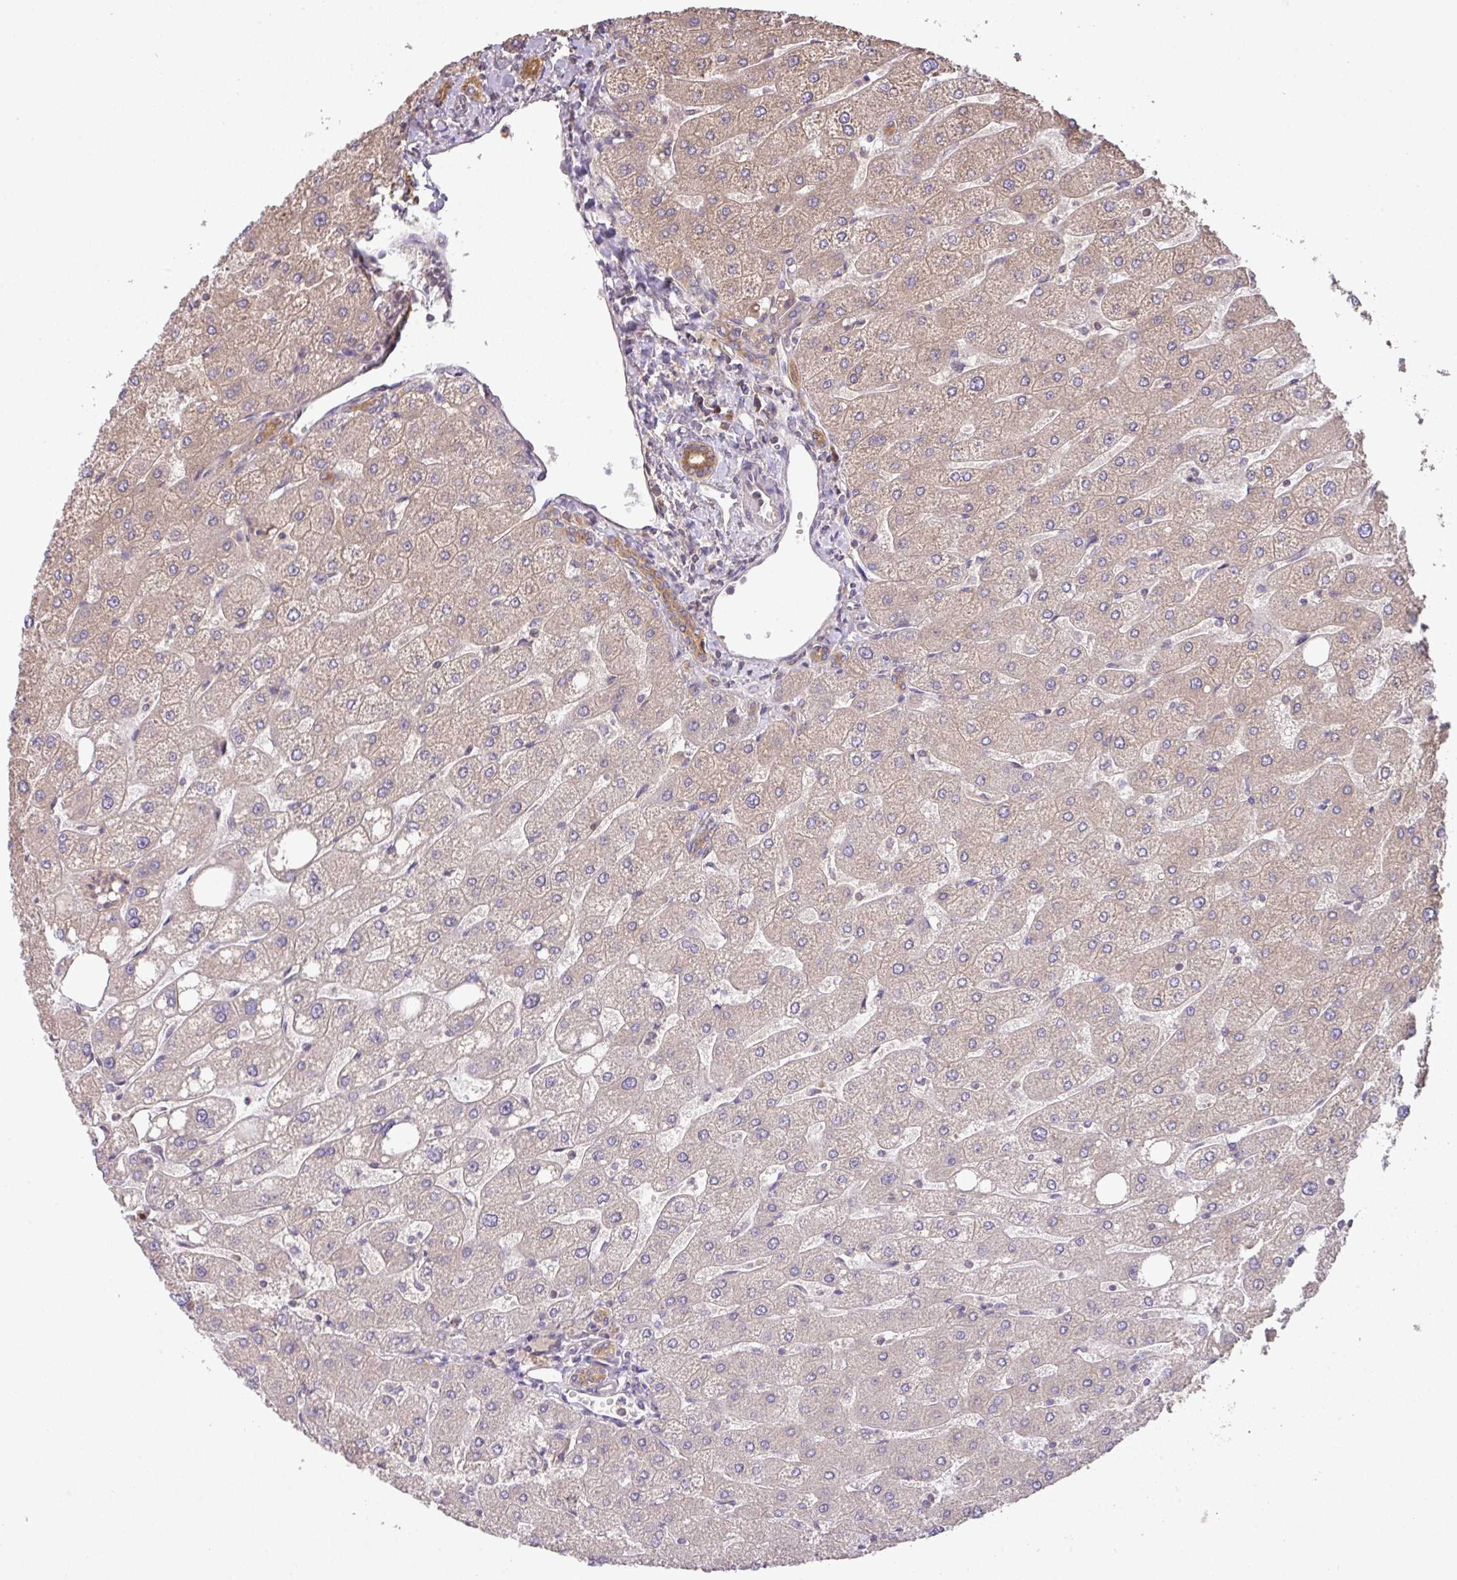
{"staining": {"intensity": "moderate", "quantity": ">75%", "location": "cytoplasmic/membranous"}, "tissue": "liver", "cell_type": "Cholangiocytes", "image_type": "normal", "snomed": [{"axis": "morphology", "description": "Normal tissue, NOS"}, {"axis": "topography", "description": "Liver"}], "caption": "Cholangiocytes reveal medium levels of moderate cytoplasmic/membranous staining in about >75% of cells in normal human liver.", "gene": "VENTX", "patient": {"sex": "male", "age": 67}}